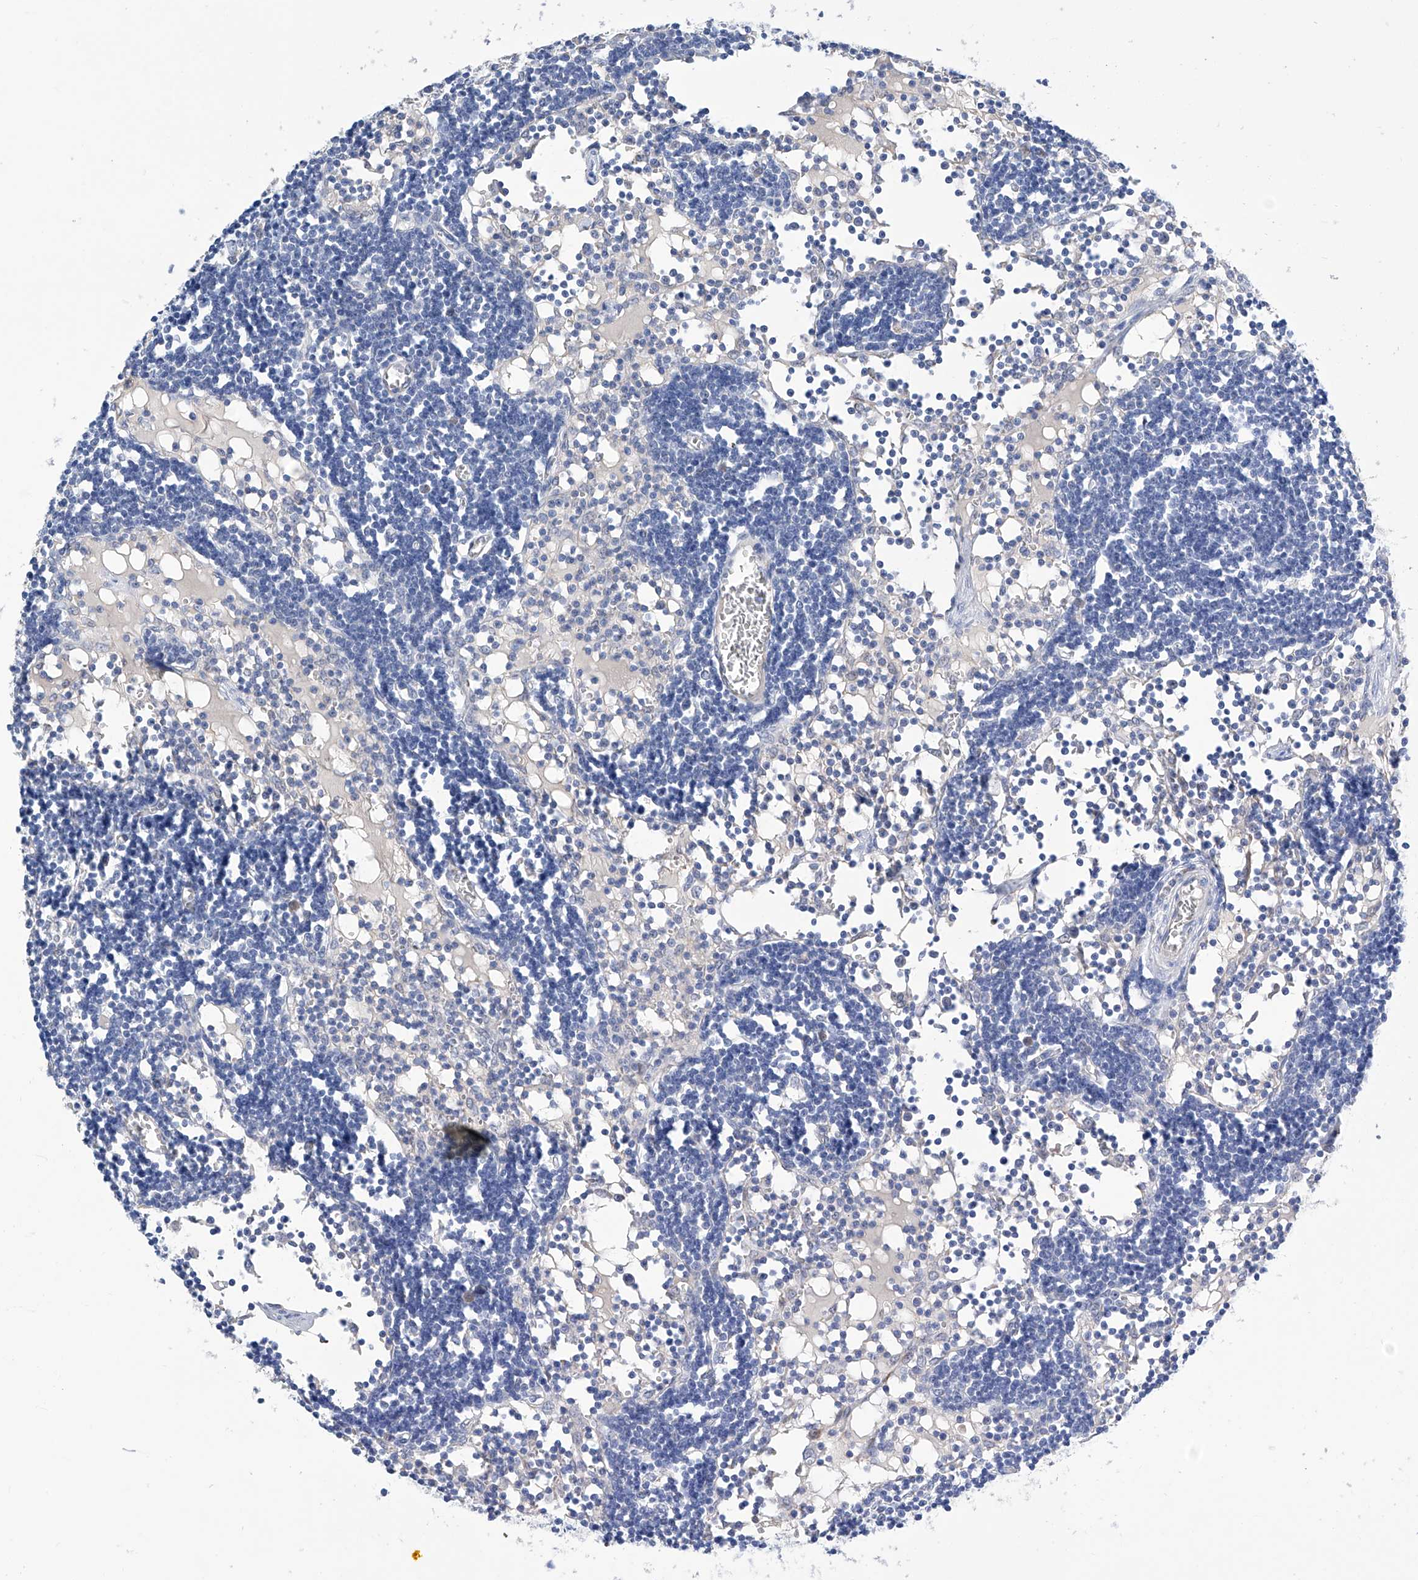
{"staining": {"intensity": "negative", "quantity": "none", "location": "none"}, "tissue": "lymph node", "cell_type": "Germinal center cells", "image_type": "normal", "snomed": [{"axis": "morphology", "description": "Normal tissue, NOS"}, {"axis": "topography", "description": "Lymph node"}], "caption": "High magnification brightfield microscopy of benign lymph node stained with DAB (3,3'-diaminobenzidine) (brown) and counterstained with hematoxylin (blue): germinal center cells show no significant positivity.", "gene": "PGM3", "patient": {"sex": "female", "age": 11}}